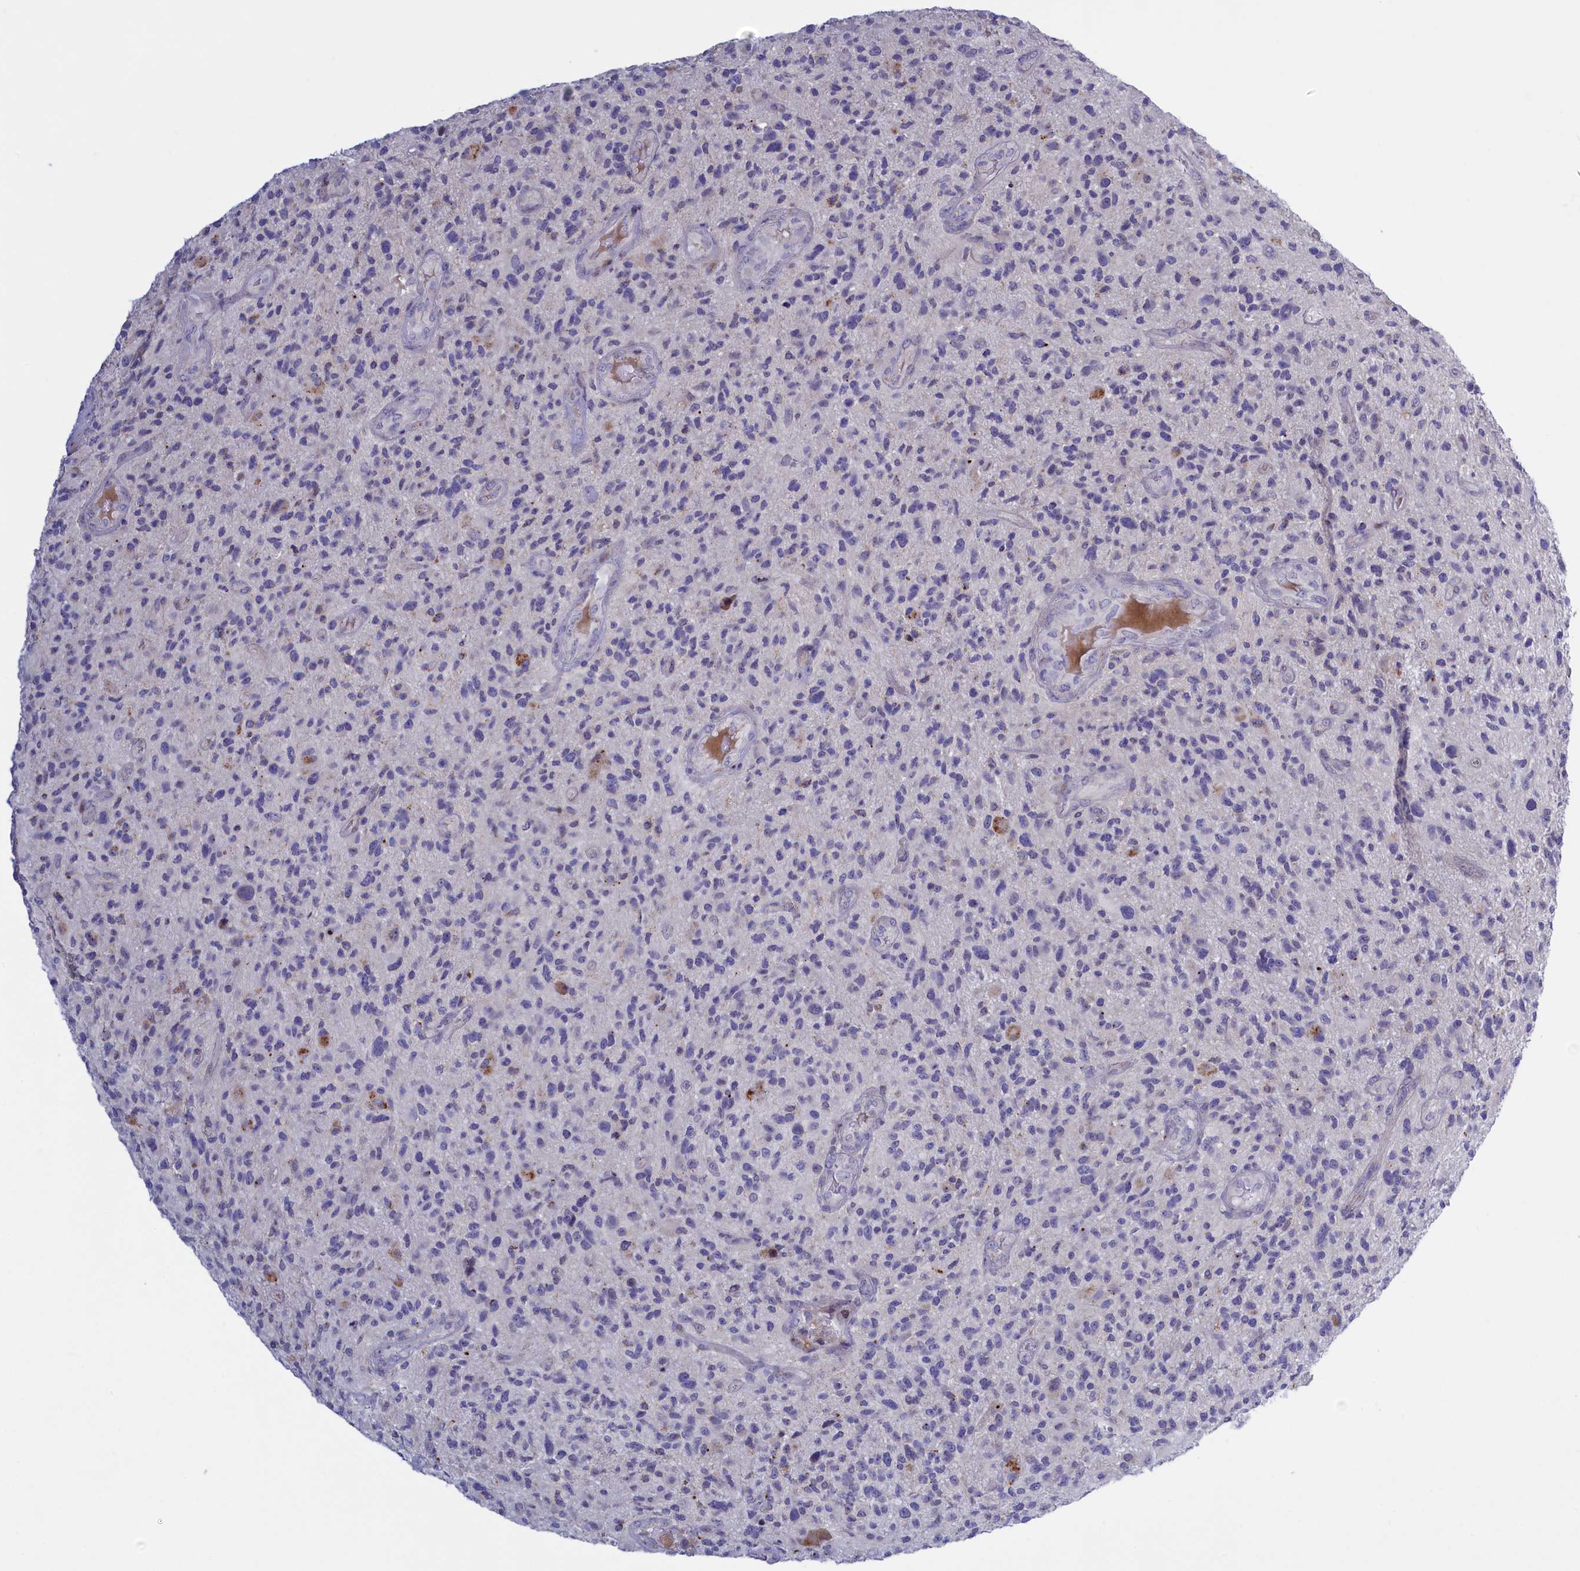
{"staining": {"intensity": "negative", "quantity": "none", "location": "none"}, "tissue": "glioma", "cell_type": "Tumor cells", "image_type": "cancer", "snomed": [{"axis": "morphology", "description": "Glioma, malignant, High grade"}, {"axis": "topography", "description": "Brain"}], "caption": "High-grade glioma (malignant) was stained to show a protein in brown. There is no significant staining in tumor cells.", "gene": "HYKK", "patient": {"sex": "male", "age": 47}}